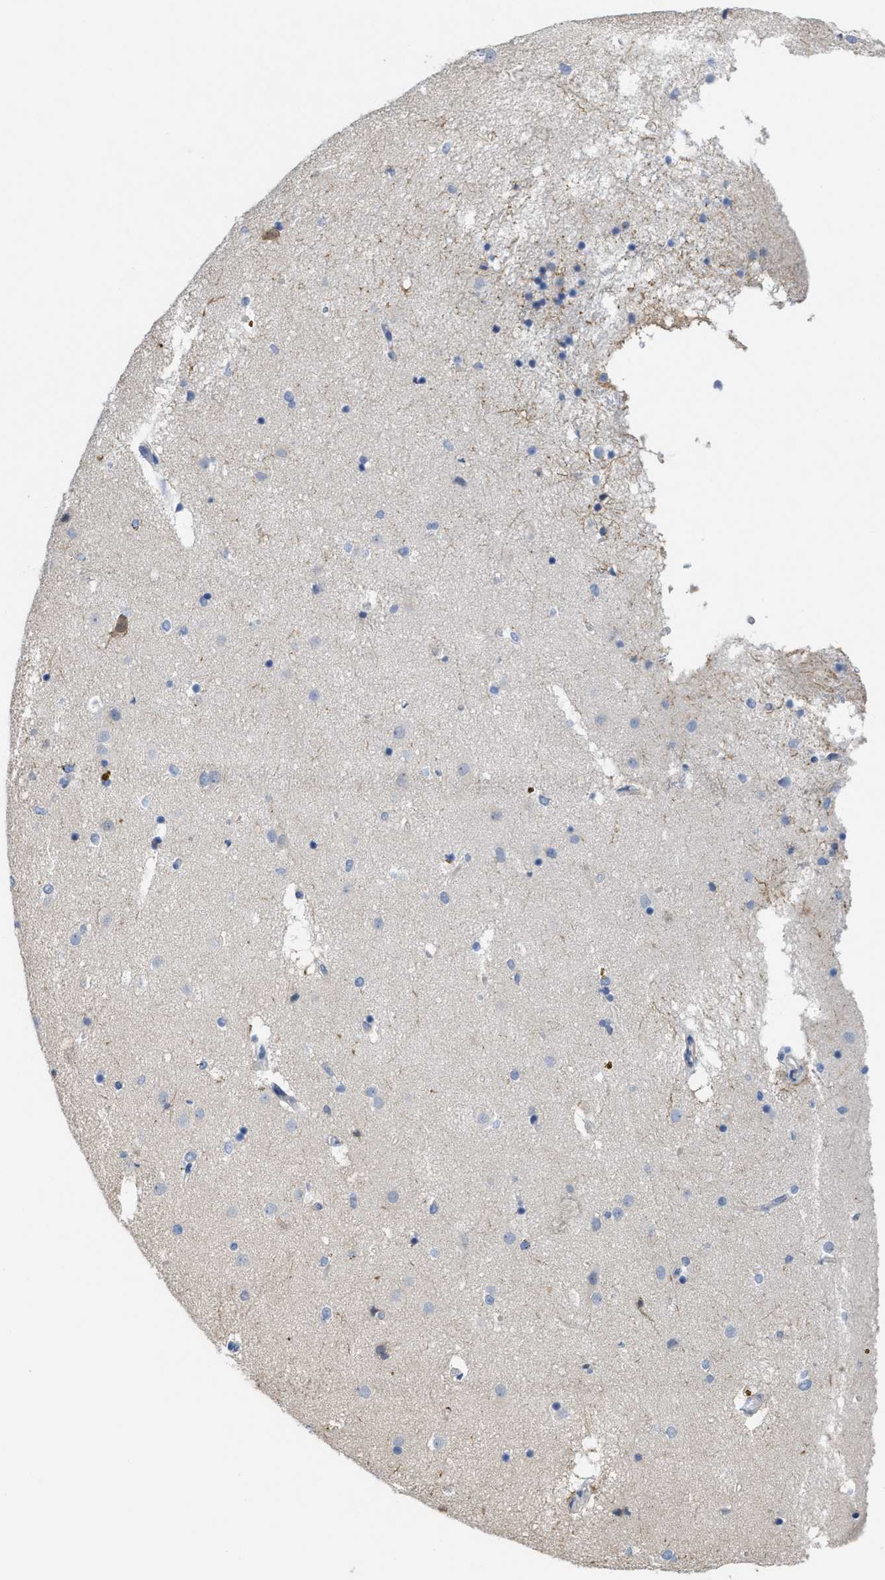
{"staining": {"intensity": "negative", "quantity": "none", "location": "none"}, "tissue": "caudate", "cell_type": "Glial cells", "image_type": "normal", "snomed": [{"axis": "morphology", "description": "Normal tissue, NOS"}, {"axis": "topography", "description": "Lateral ventricle wall"}], "caption": "Immunohistochemistry (IHC) image of unremarkable caudate stained for a protein (brown), which exhibits no expression in glial cells.", "gene": "CPA2", "patient": {"sex": "male", "age": 70}}